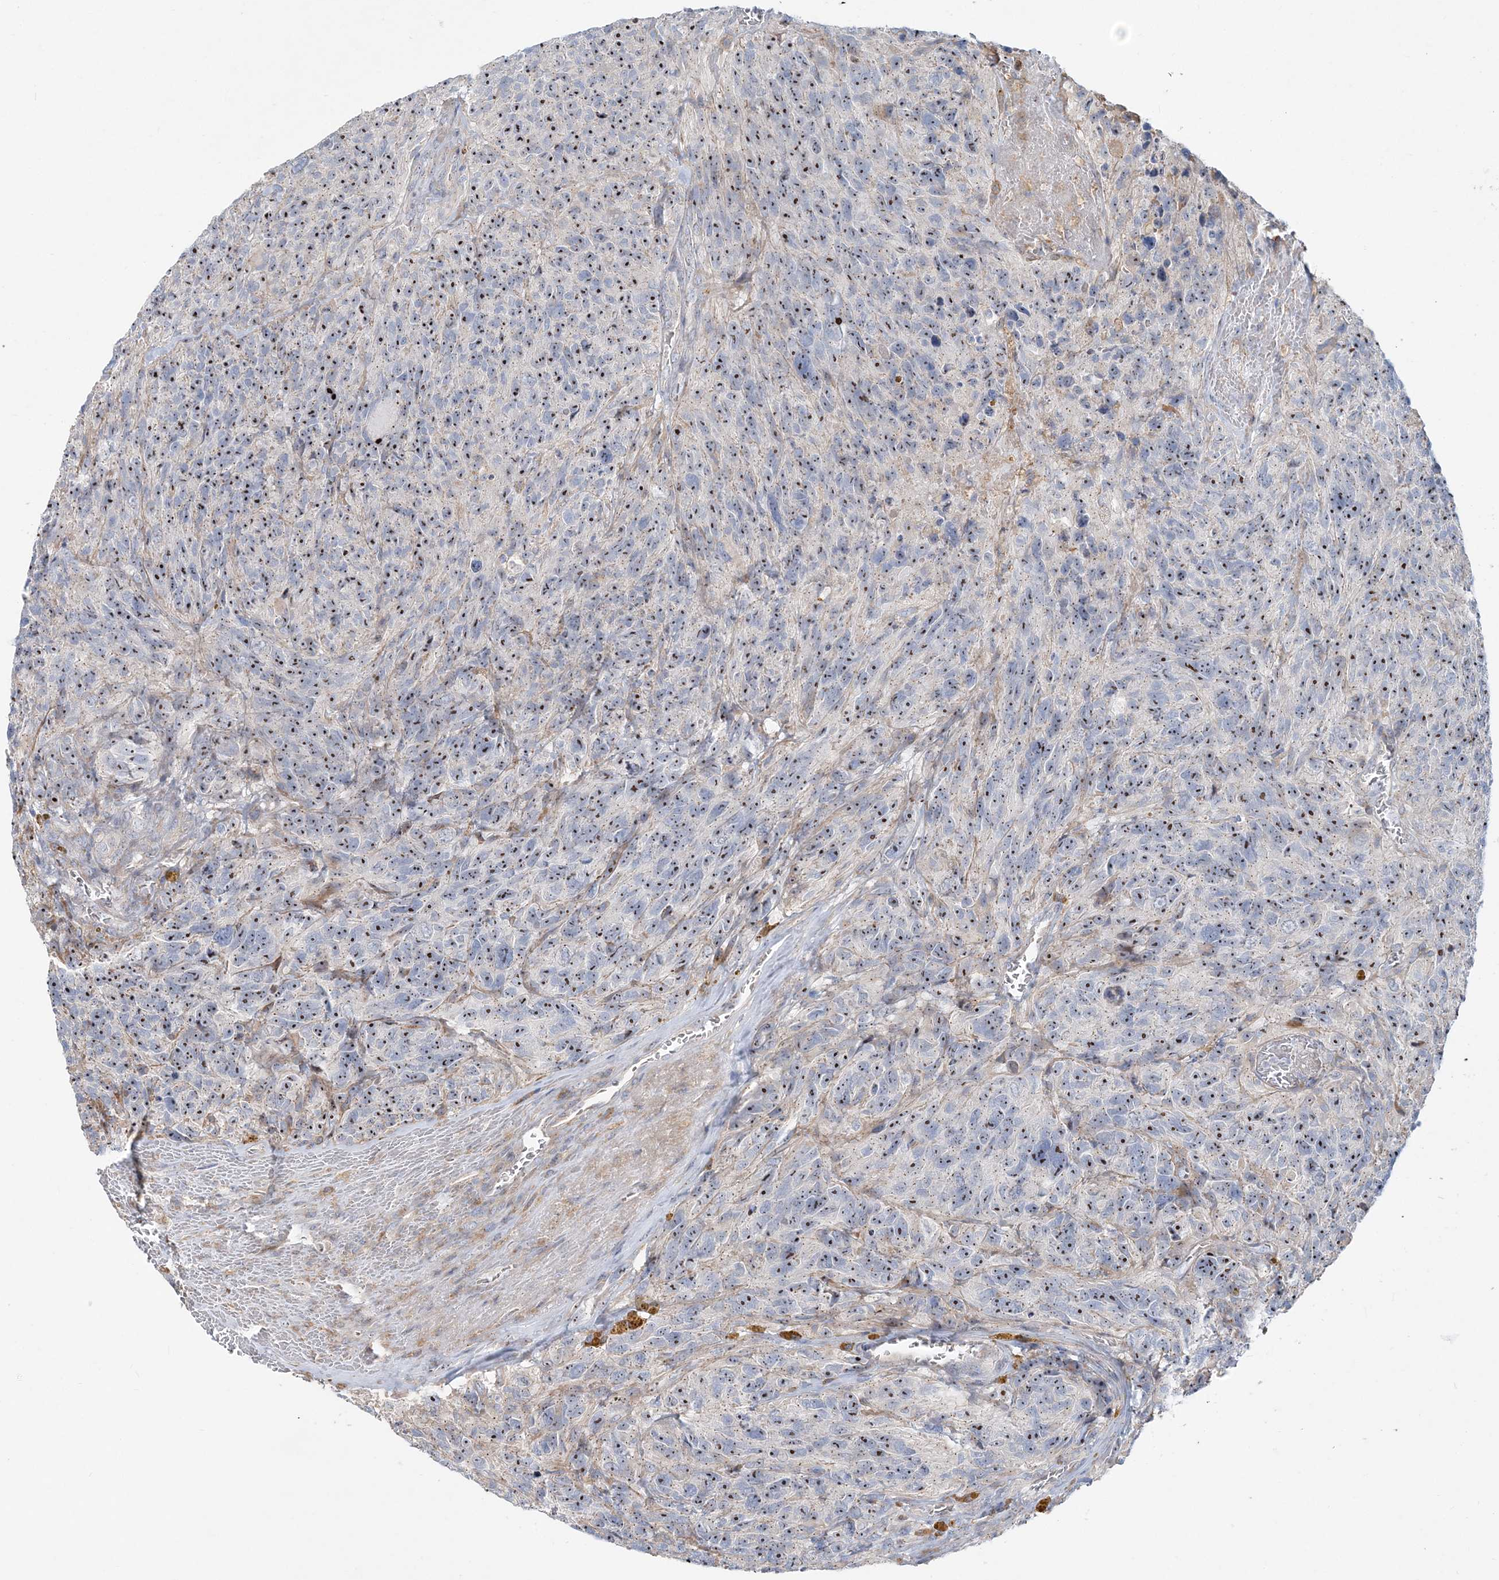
{"staining": {"intensity": "moderate", "quantity": ">75%", "location": "nuclear"}, "tissue": "glioma", "cell_type": "Tumor cells", "image_type": "cancer", "snomed": [{"axis": "morphology", "description": "Glioma, malignant, High grade"}, {"axis": "topography", "description": "Brain"}], "caption": "Moderate nuclear staining for a protein is present in approximately >75% of tumor cells of glioma using IHC.", "gene": "CXXC5", "patient": {"sex": "male", "age": 69}}